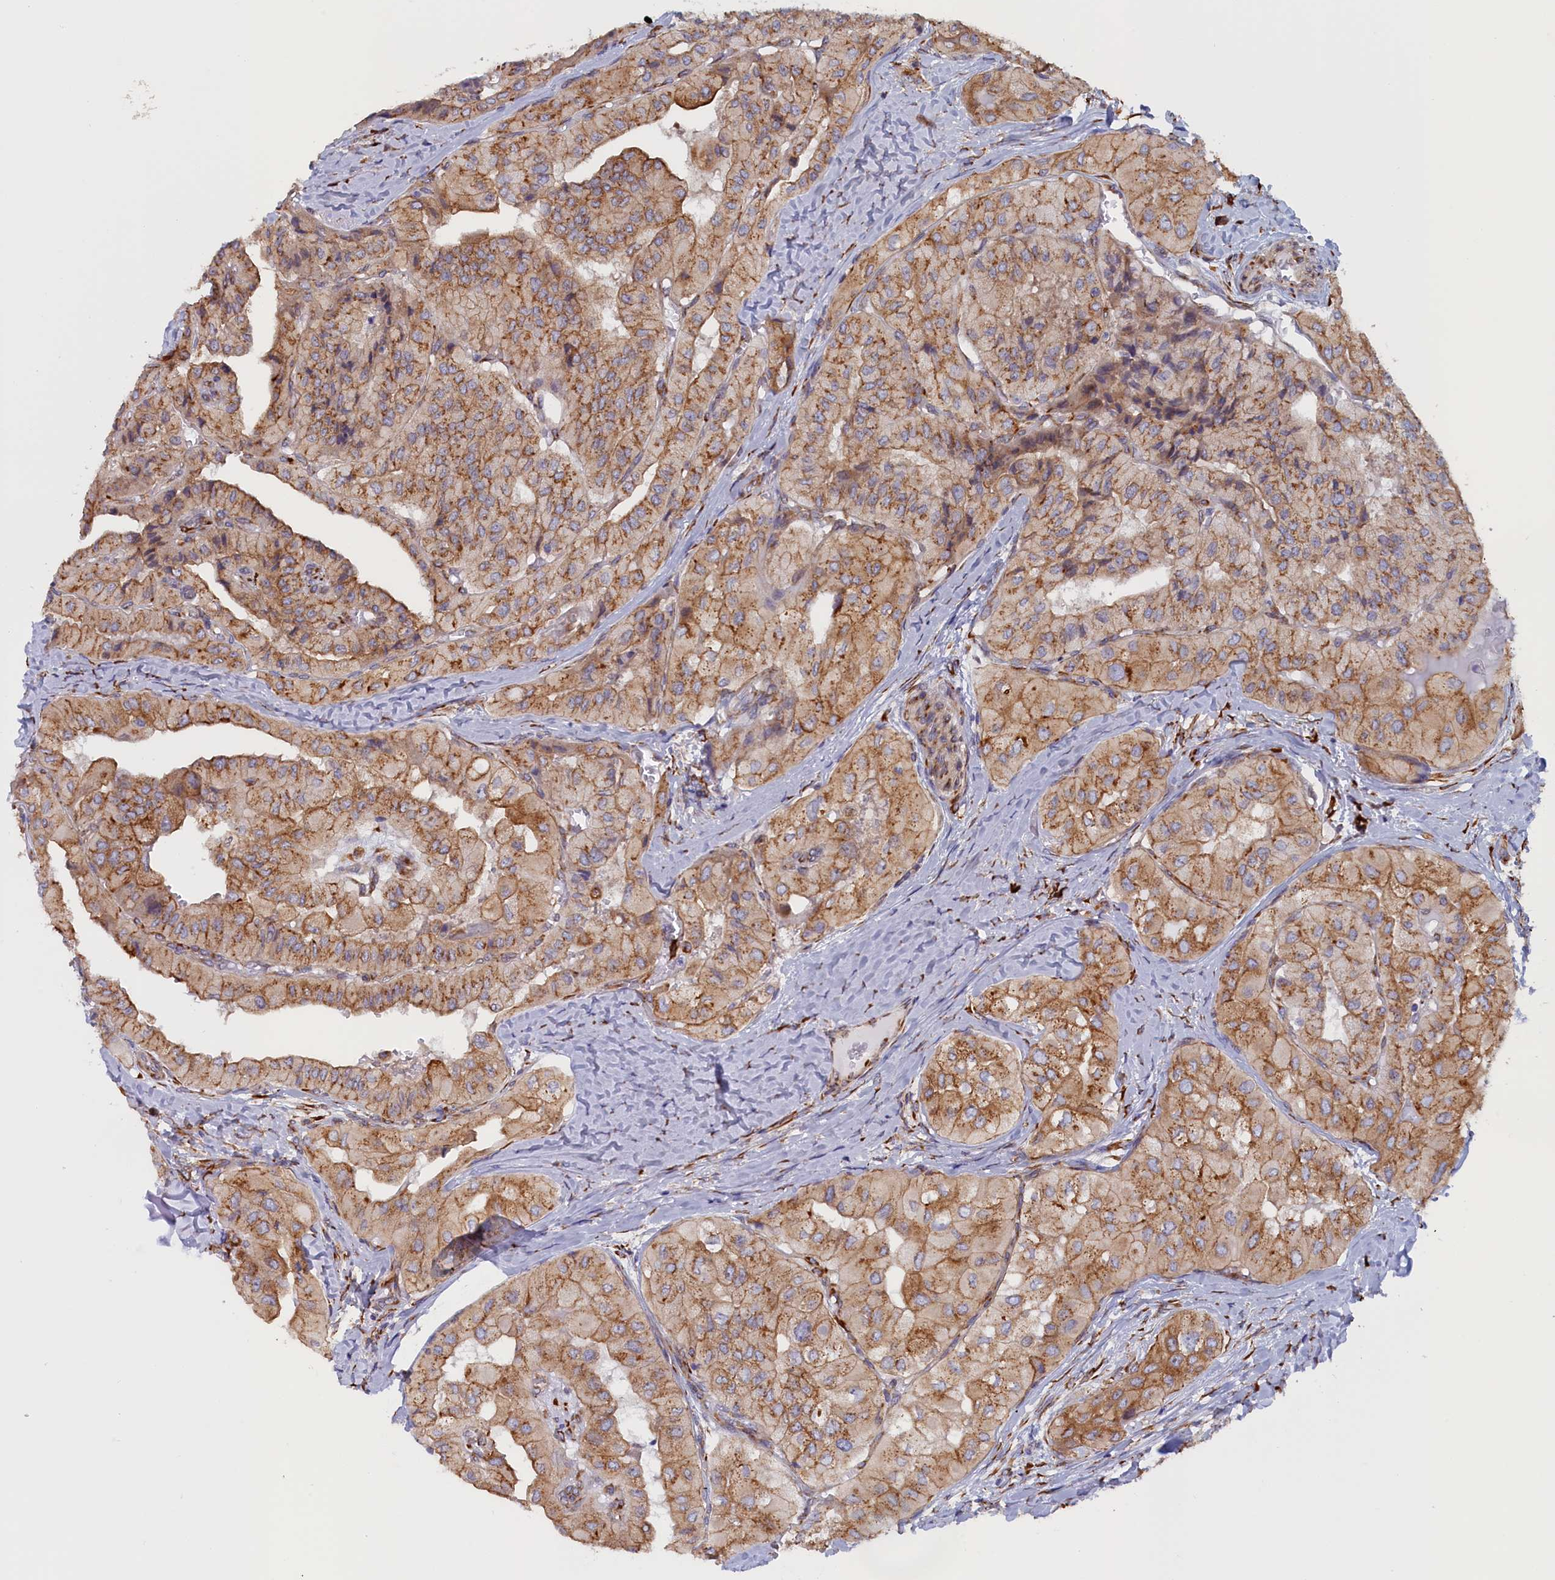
{"staining": {"intensity": "moderate", "quantity": ">75%", "location": "cytoplasmic/membranous"}, "tissue": "thyroid cancer", "cell_type": "Tumor cells", "image_type": "cancer", "snomed": [{"axis": "morphology", "description": "Normal tissue, NOS"}, {"axis": "morphology", "description": "Papillary adenocarcinoma, NOS"}, {"axis": "topography", "description": "Thyroid gland"}], "caption": "Papillary adenocarcinoma (thyroid) stained with DAB (3,3'-diaminobenzidine) immunohistochemistry displays medium levels of moderate cytoplasmic/membranous positivity in approximately >75% of tumor cells.", "gene": "CCDC68", "patient": {"sex": "female", "age": 59}}